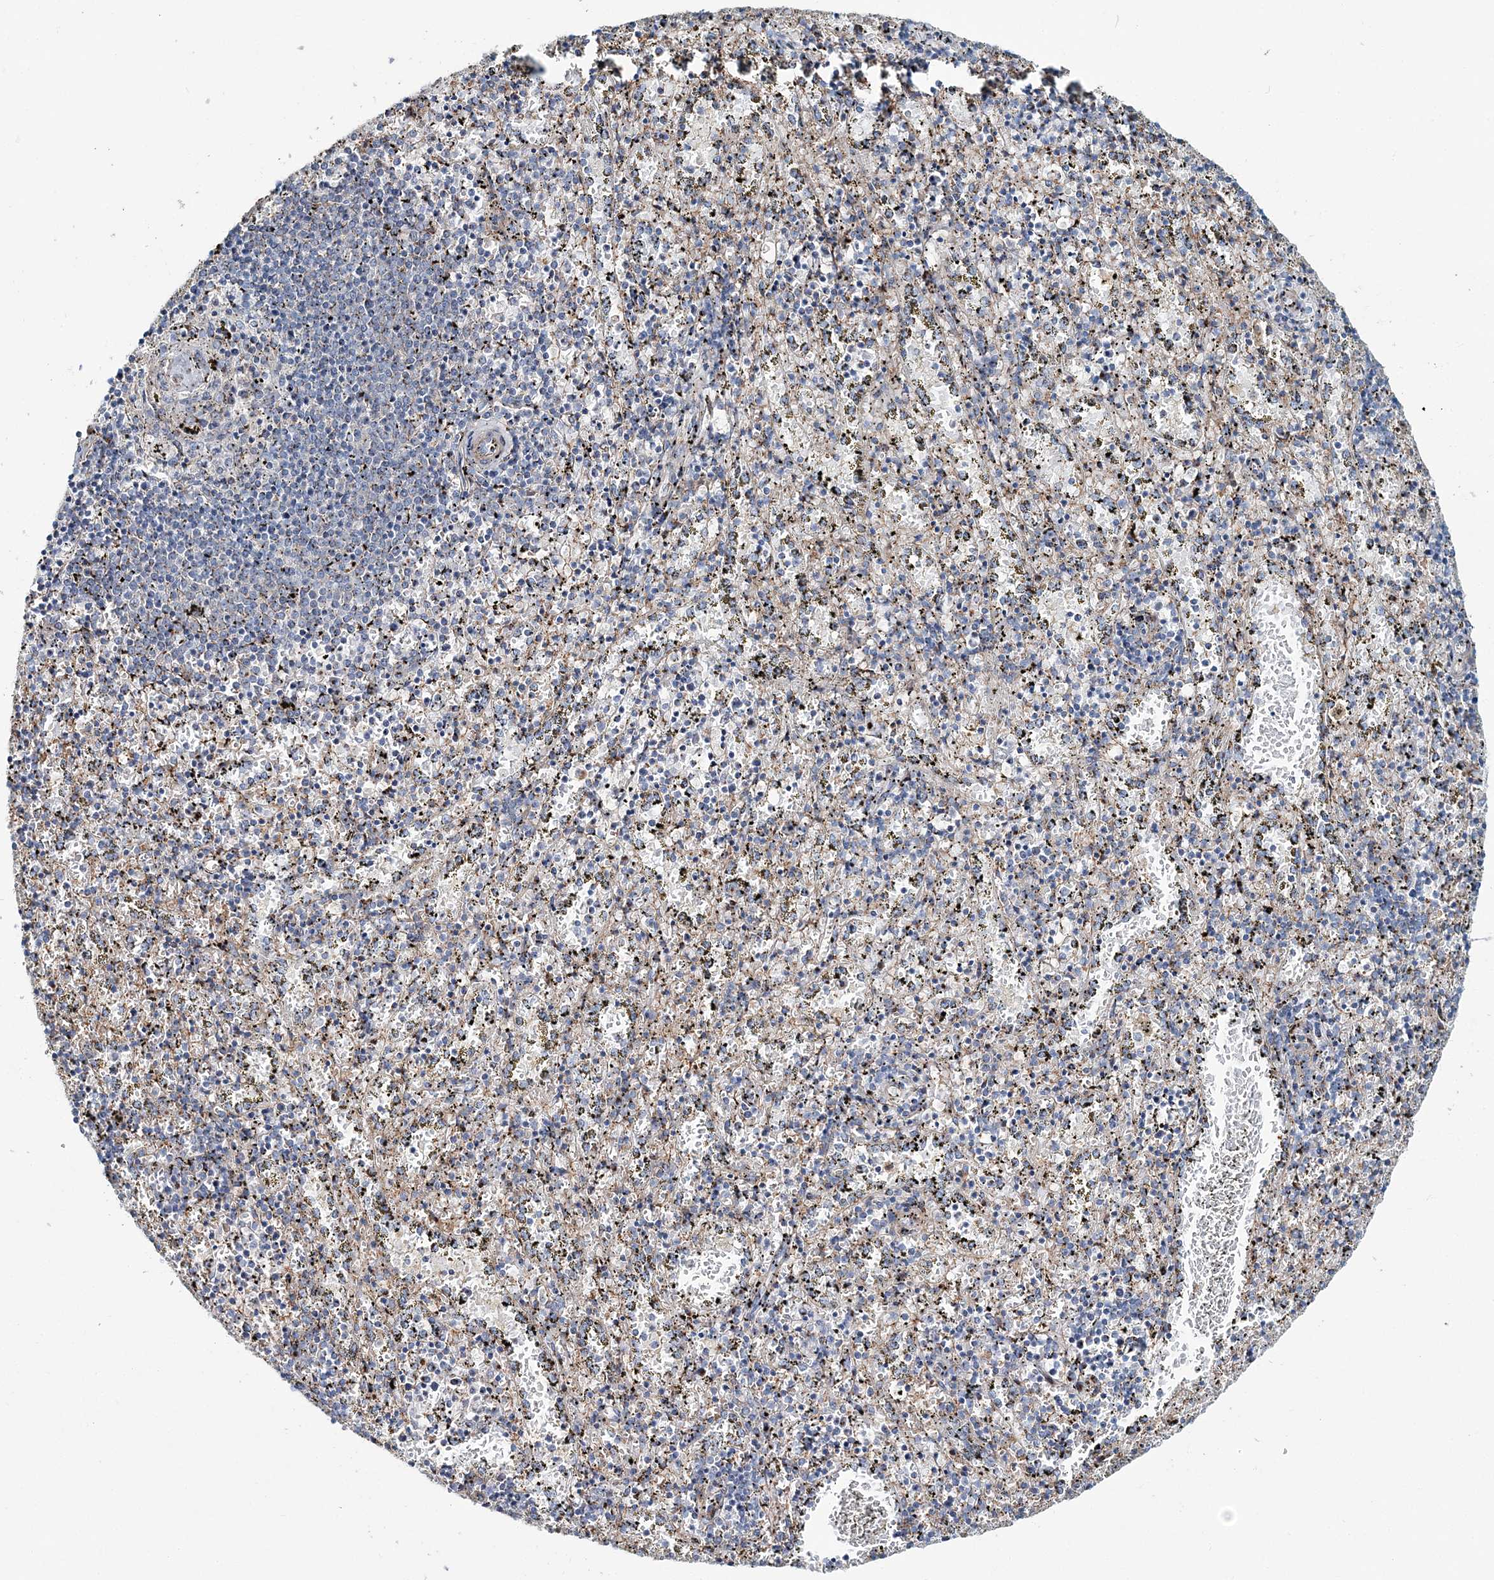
{"staining": {"intensity": "moderate", "quantity": "25%-75%", "location": "cytoplasmic/membranous"}, "tissue": "spleen", "cell_type": "Cells in red pulp", "image_type": "normal", "snomed": [{"axis": "morphology", "description": "Normal tissue, NOS"}, {"axis": "topography", "description": "Spleen"}], "caption": "Immunohistochemical staining of benign spleen shows moderate cytoplasmic/membranous protein expression in approximately 25%-75% of cells in red pulp.", "gene": "MAN1A2", "patient": {"sex": "male", "age": 11}}